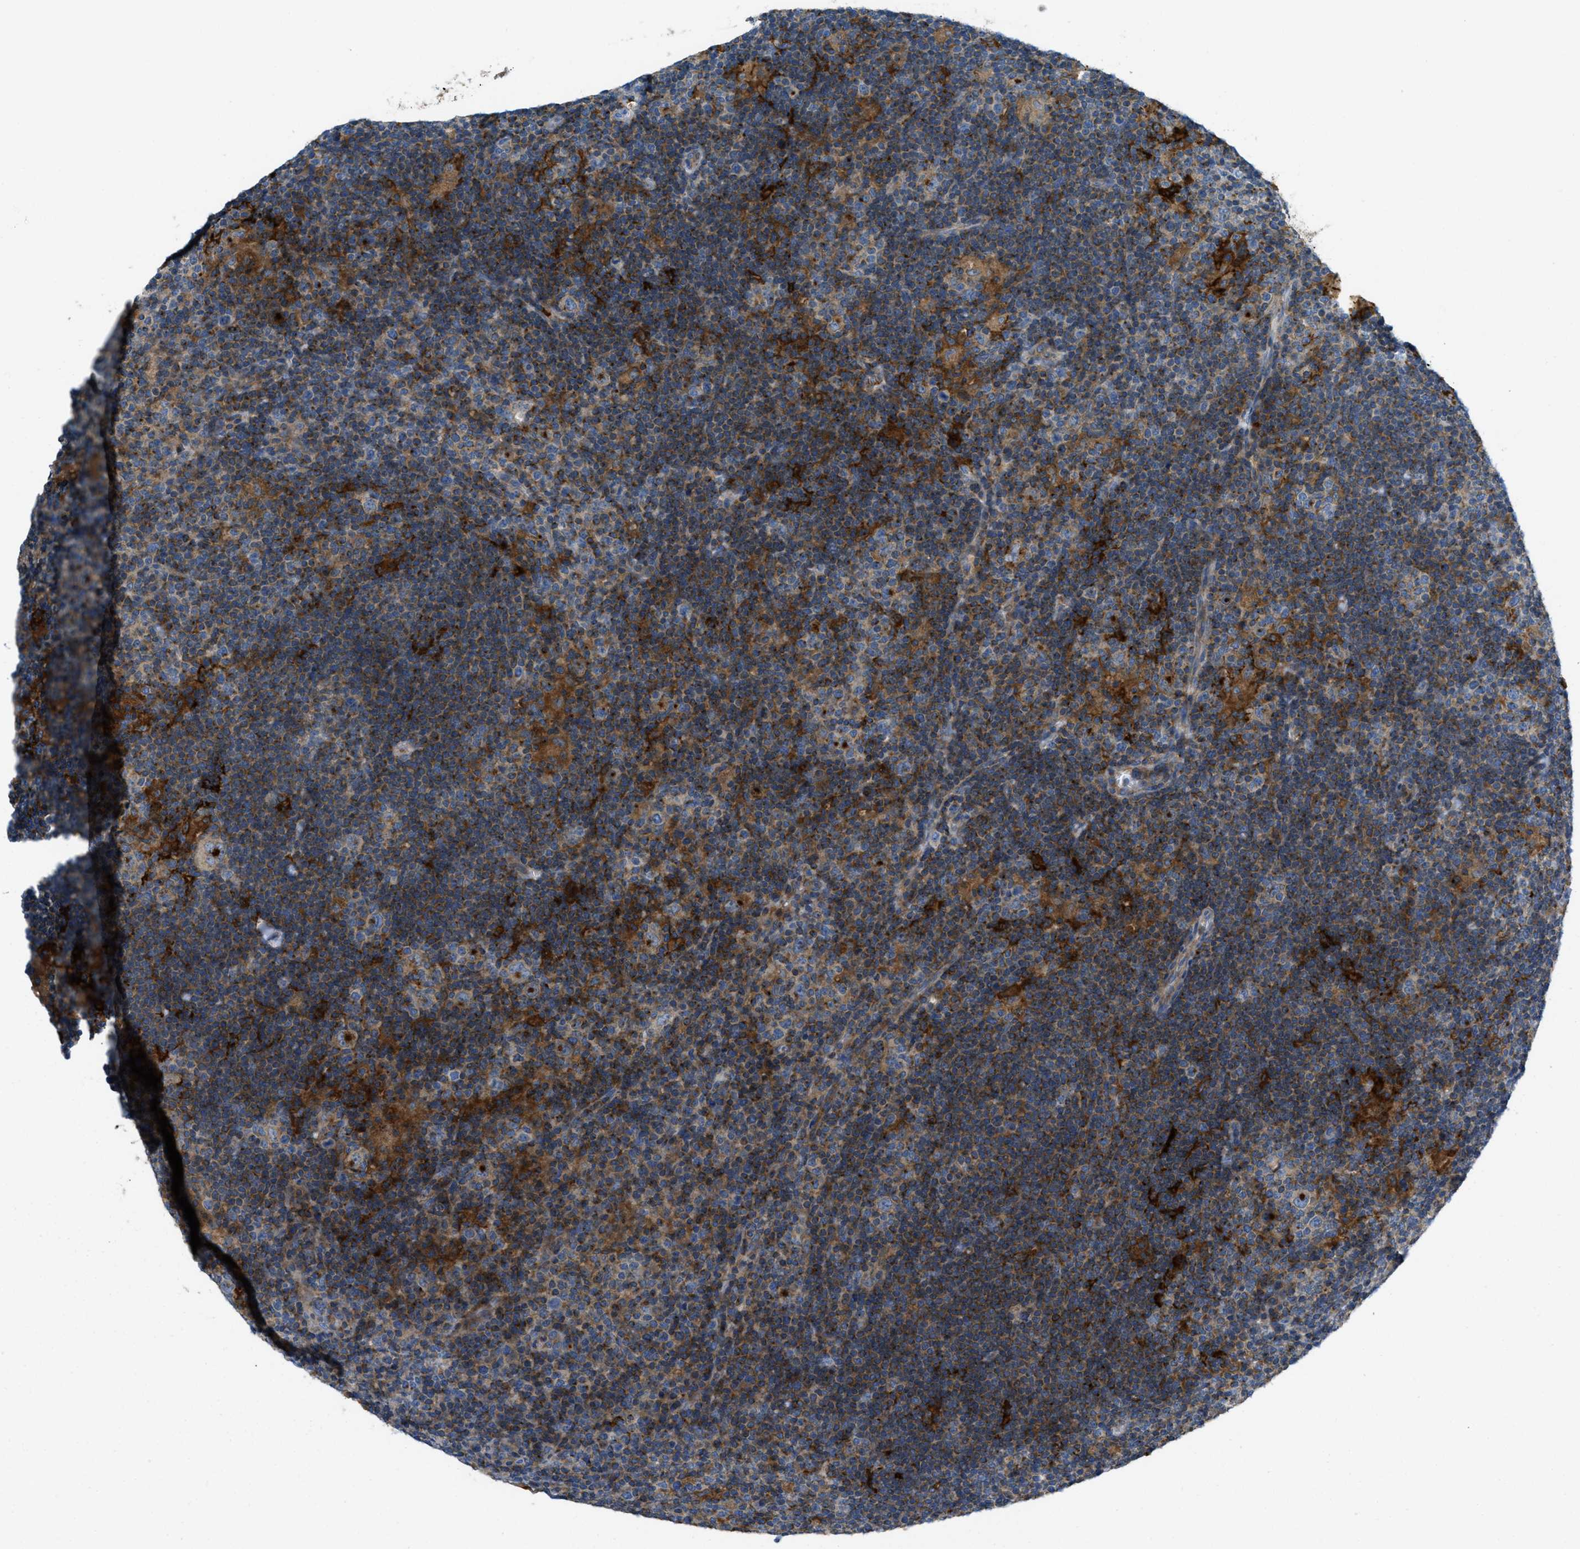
{"staining": {"intensity": "weak", "quantity": "25%-75%", "location": "cytoplasmic/membranous"}, "tissue": "lymphoma", "cell_type": "Tumor cells", "image_type": "cancer", "snomed": [{"axis": "morphology", "description": "Hodgkin's disease, NOS"}, {"axis": "topography", "description": "Lymph node"}], "caption": "Approximately 25%-75% of tumor cells in Hodgkin's disease demonstrate weak cytoplasmic/membranous protein staining as visualized by brown immunohistochemical staining.", "gene": "RFFL", "patient": {"sex": "female", "age": 57}}